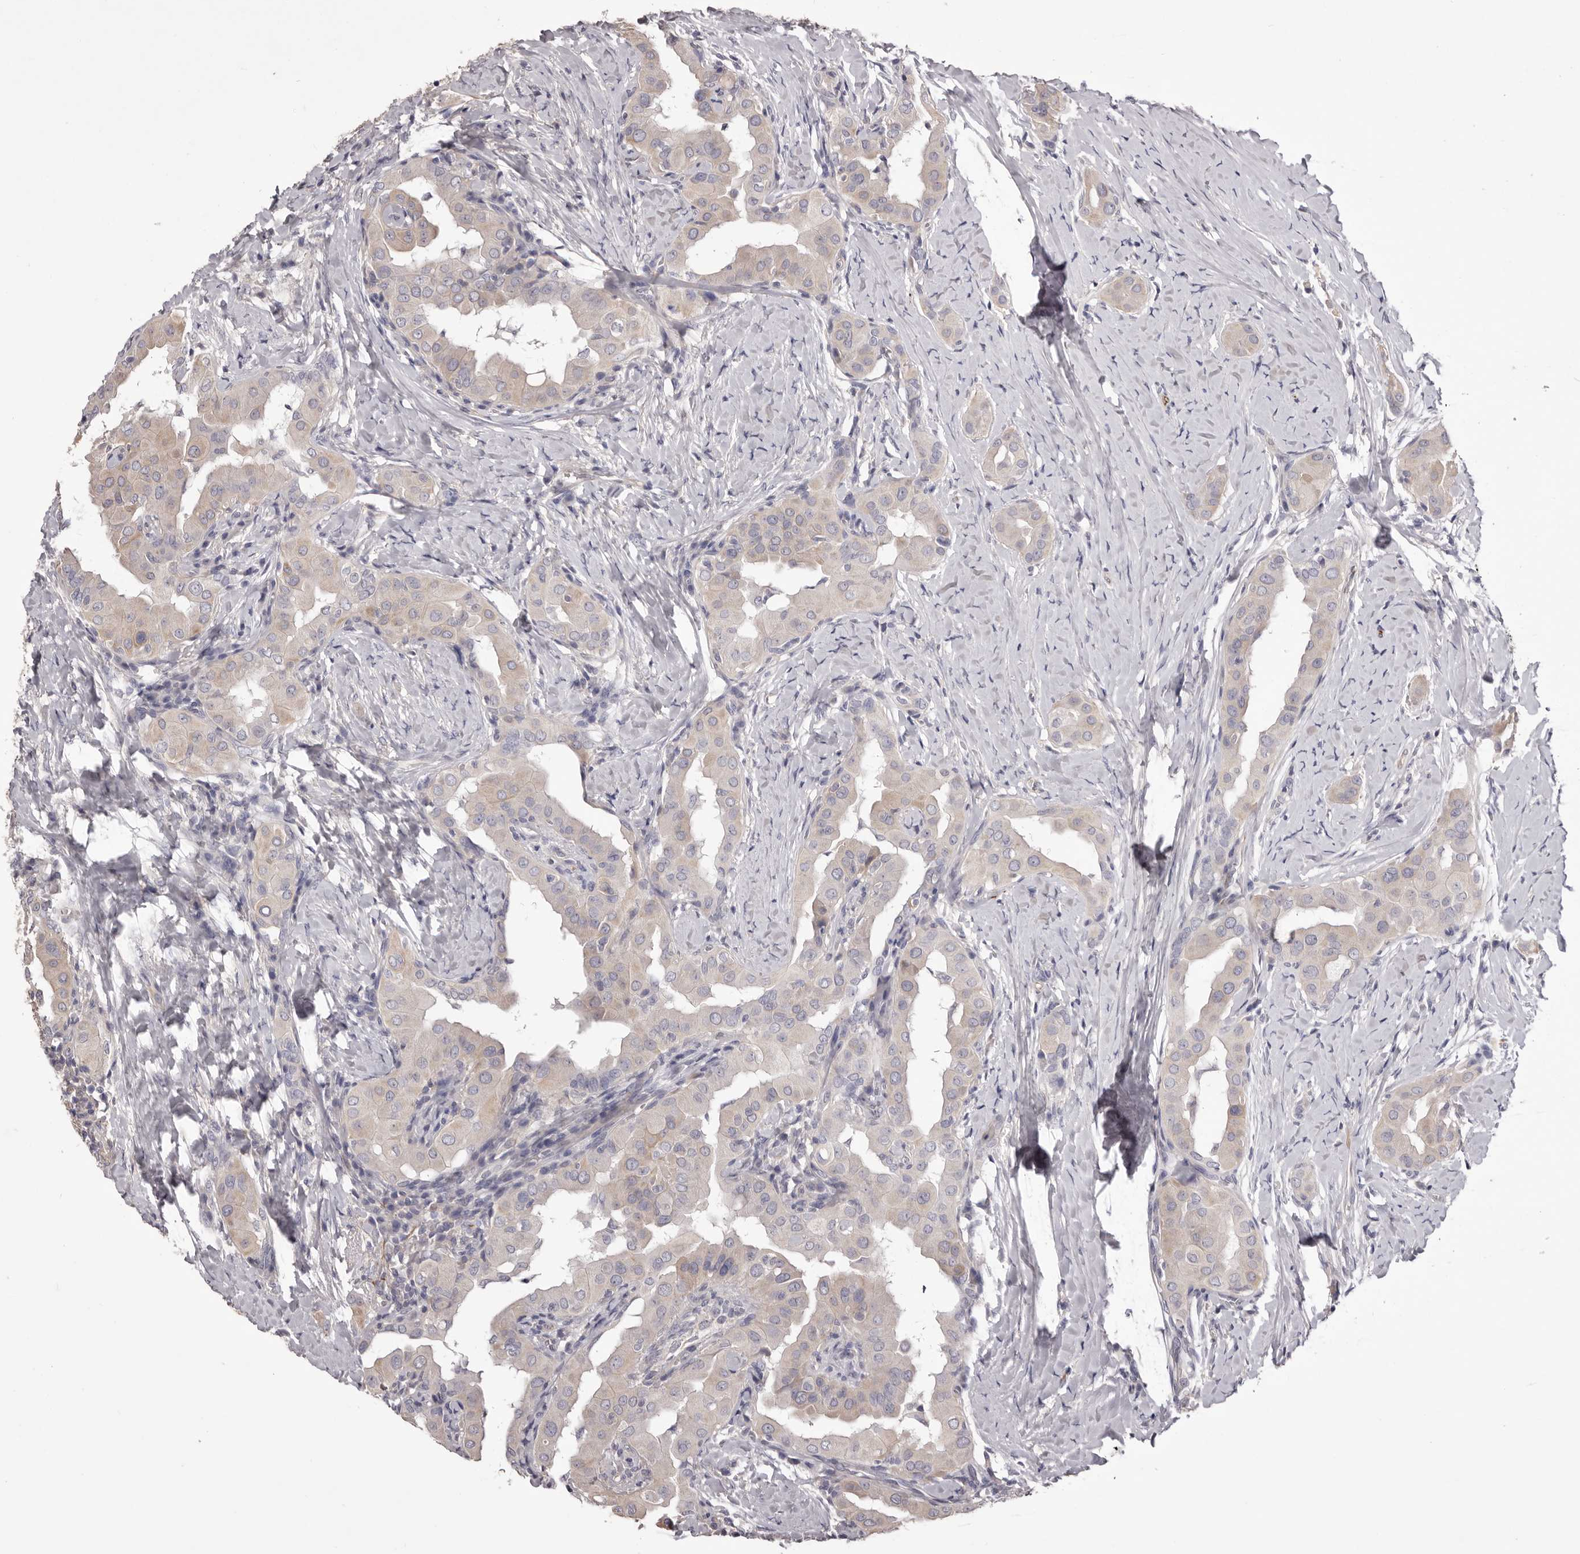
{"staining": {"intensity": "negative", "quantity": "none", "location": "none"}, "tissue": "thyroid cancer", "cell_type": "Tumor cells", "image_type": "cancer", "snomed": [{"axis": "morphology", "description": "Papillary adenocarcinoma, NOS"}, {"axis": "topography", "description": "Thyroid gland"}], "caption": "DAB immunohistochemical staining of human papillary adenocarcinoma (thyroid) demonstrates no significant staining in tumor cells.", "gene": "PNRC1", "patient": {"sex": "male", "age": 33}}